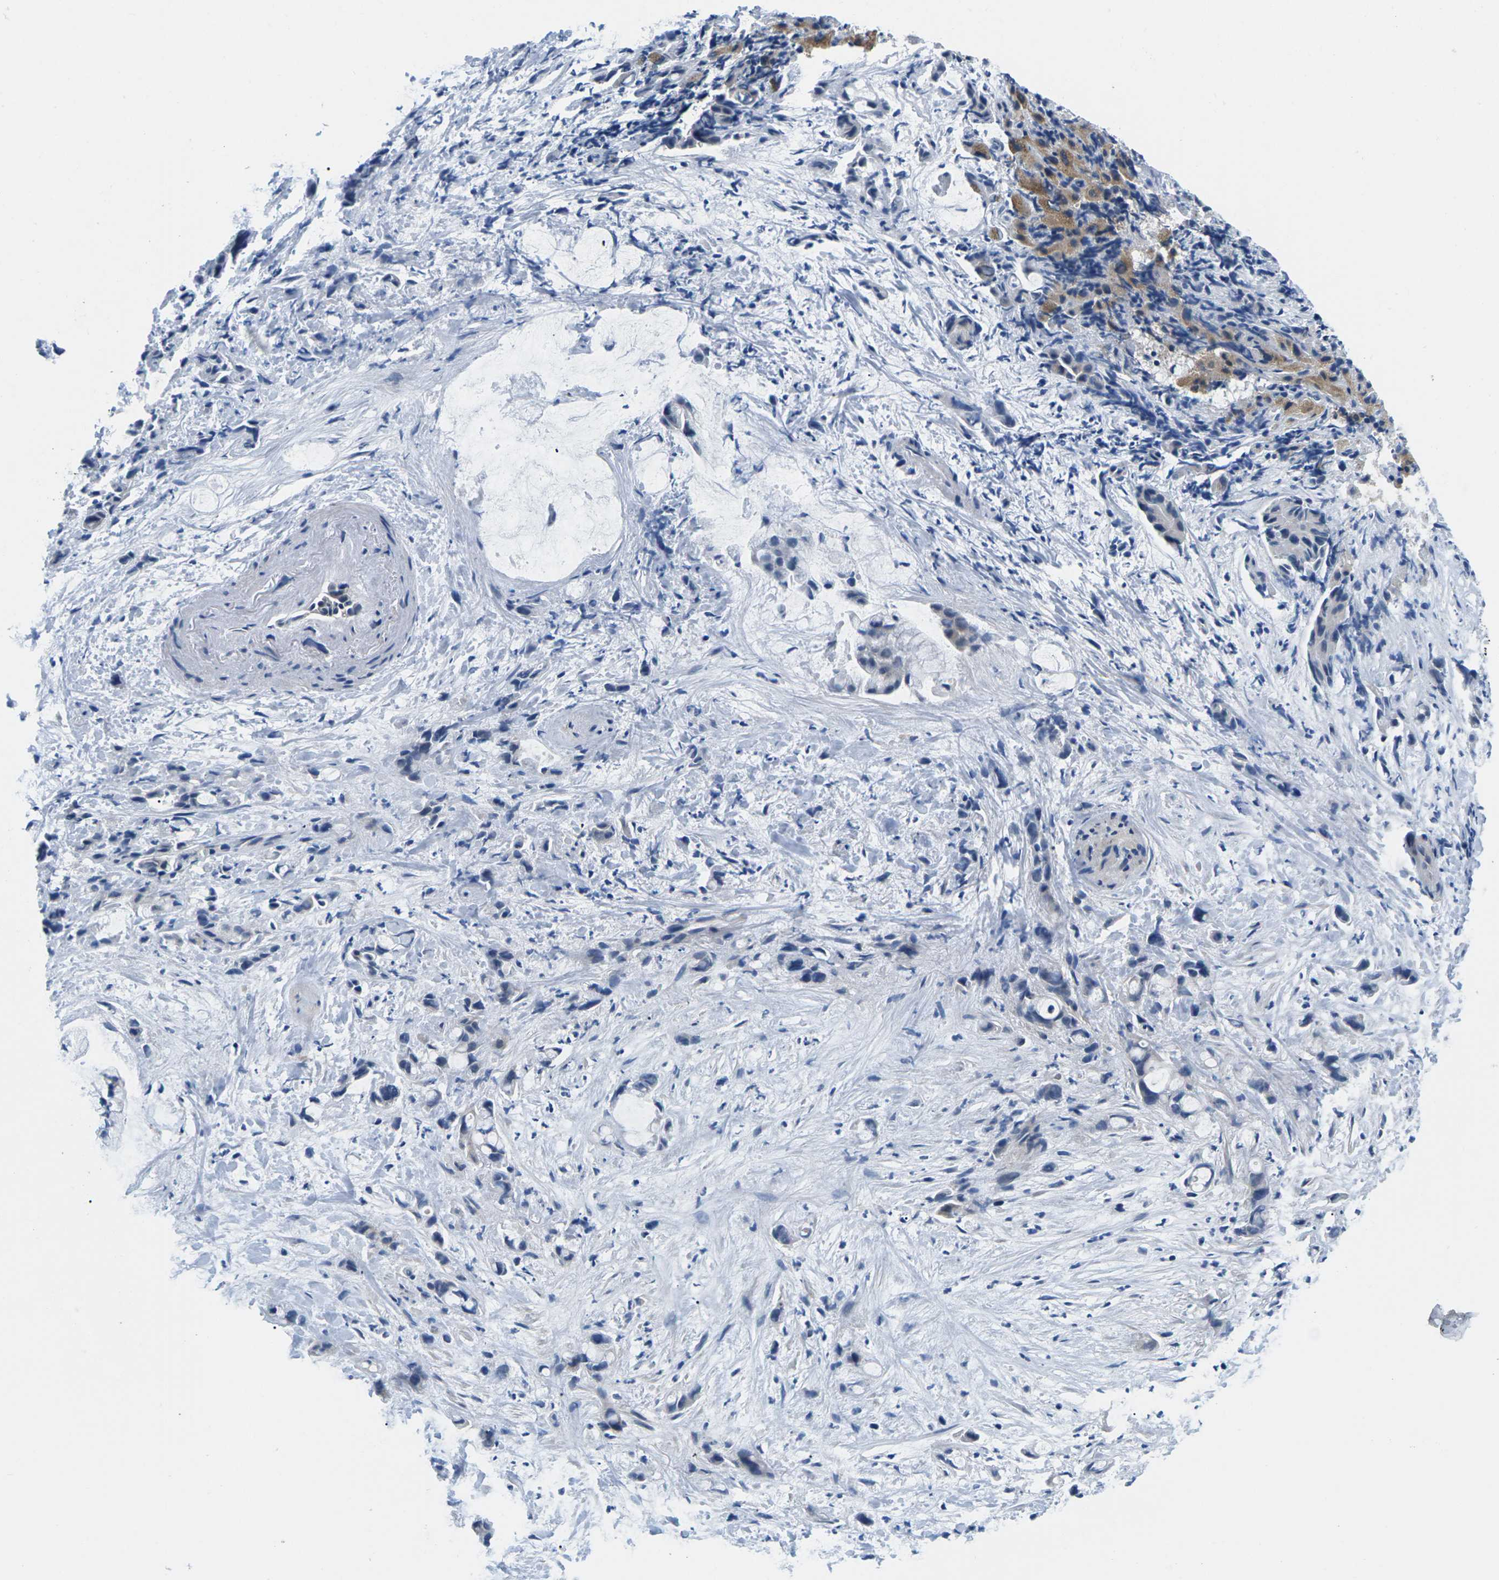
{"staining": {"intensity": "moderate", "quantity": "<25%", "location": "cytoplasmic/membranous"}, "tissue": "liver cancer", "cell_type": "Tumor cells", "image_type": "cancer", "snomed": [{"axis": "morphology", "description": "Cholangiocarcinoma"}, {"axis": "topography", "description": "Liver"}], "caption": "IHC image of human liver cancer (cholangiocarcinoma) stained for a protein (brown), which demonstrates low levels of moderate cytoplasmic/membranous staining in approximately <25% of tumor cells.", "gene": "TSPAN2", "patient": {"sex": "female", "age": 72}}